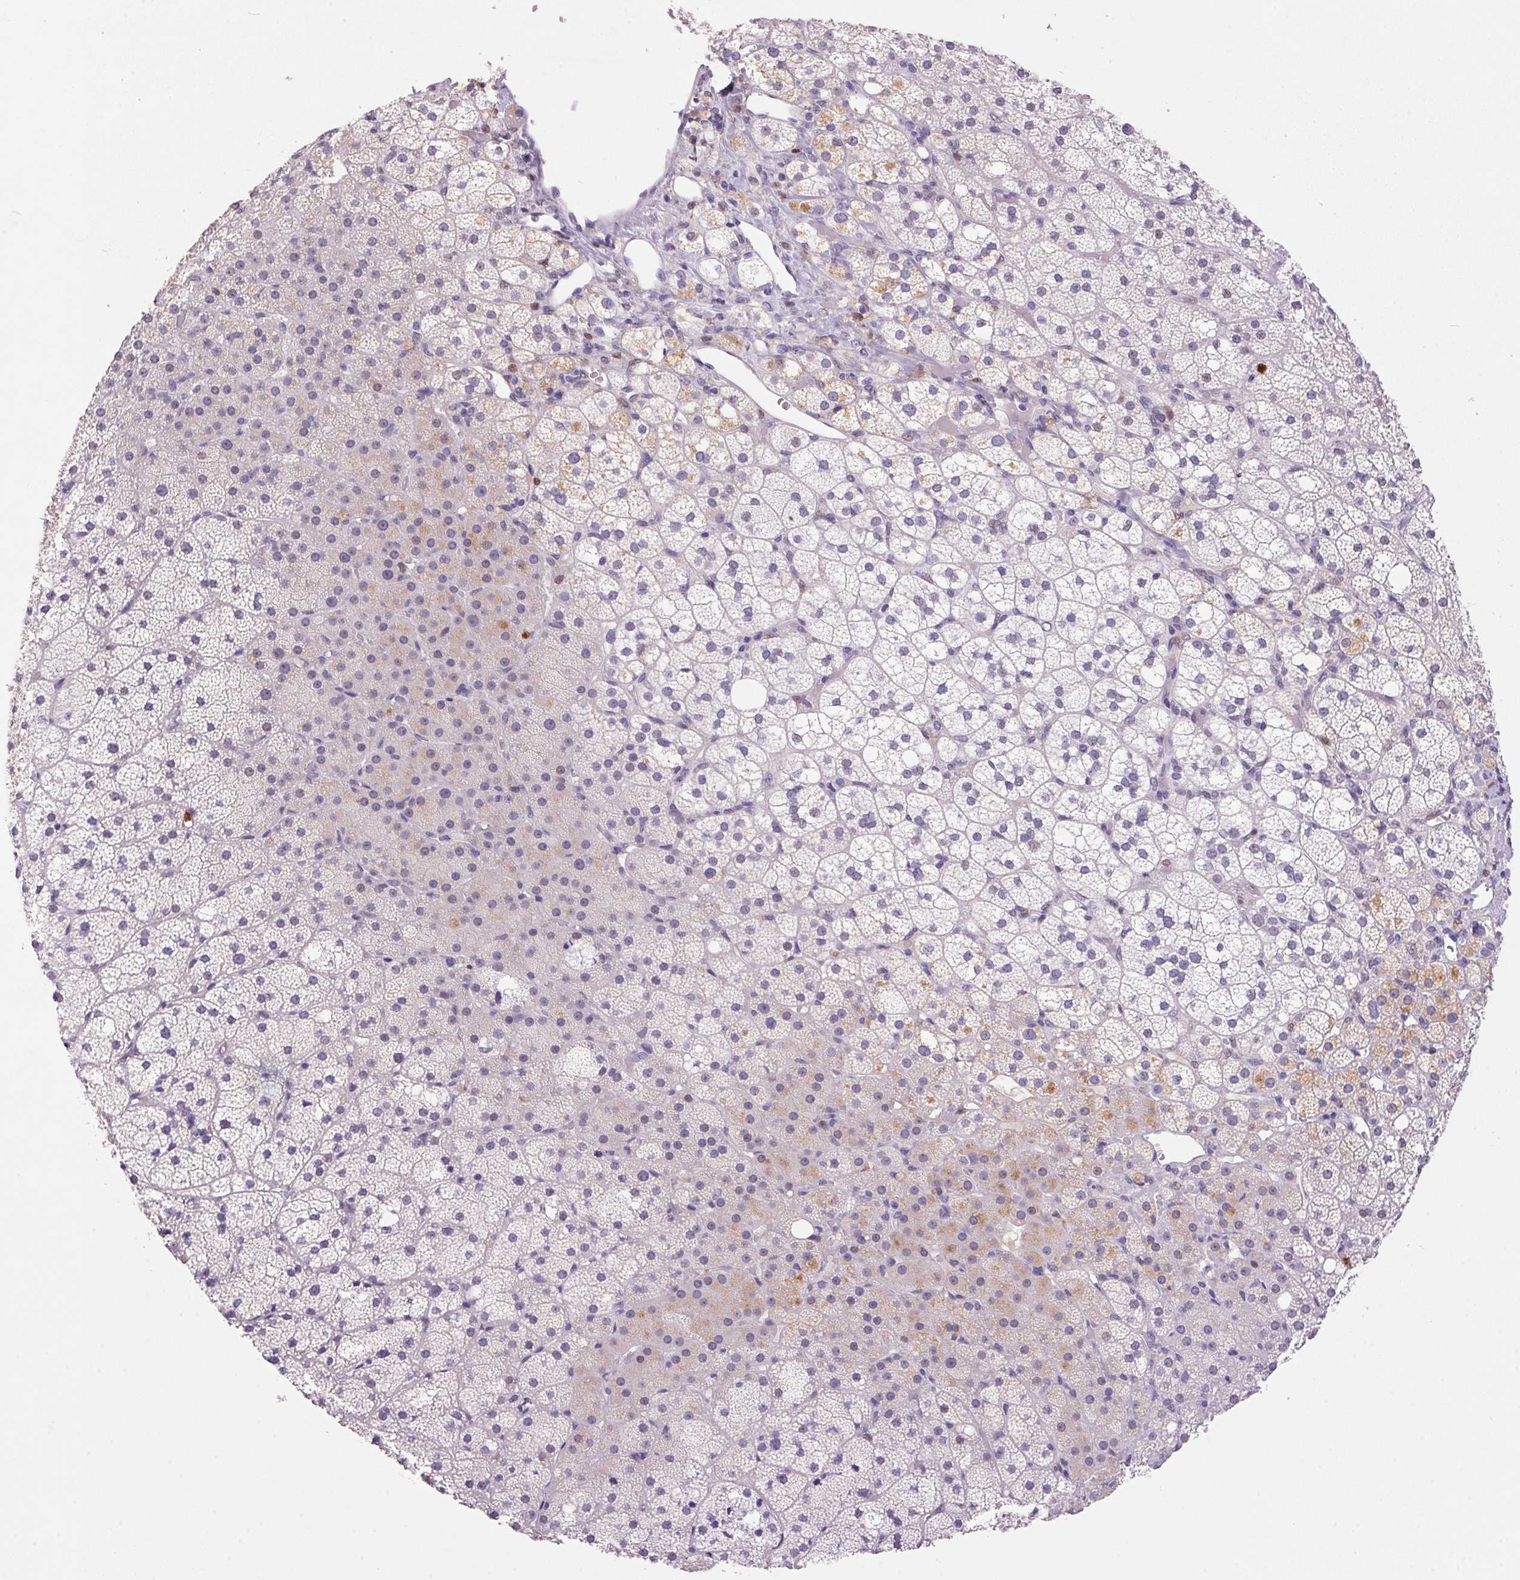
{"staining": {"intensity": "weak", "quantity": "<25%", "location": "cytoplasmic/membranous"}, "tissue": "adrenal gland", "cell_type": "Glandular cells", "image_type": "normal", "snomed": [{"axis": "morphology", "description": "Normal tissue, NOS"}, {"axis": "topography", "description": "Adrenal gland"}], "caption": "A micrograph of human adrenal gland is negative for staining in glandular cells. Brightfield microscopy of immunohistochemistry (IHC) stained with DAB (brown) and hematoxylin (blue), captured at high magnification.", "gene": "TRDN", "patient": {"sex": "male", "age": 53}}